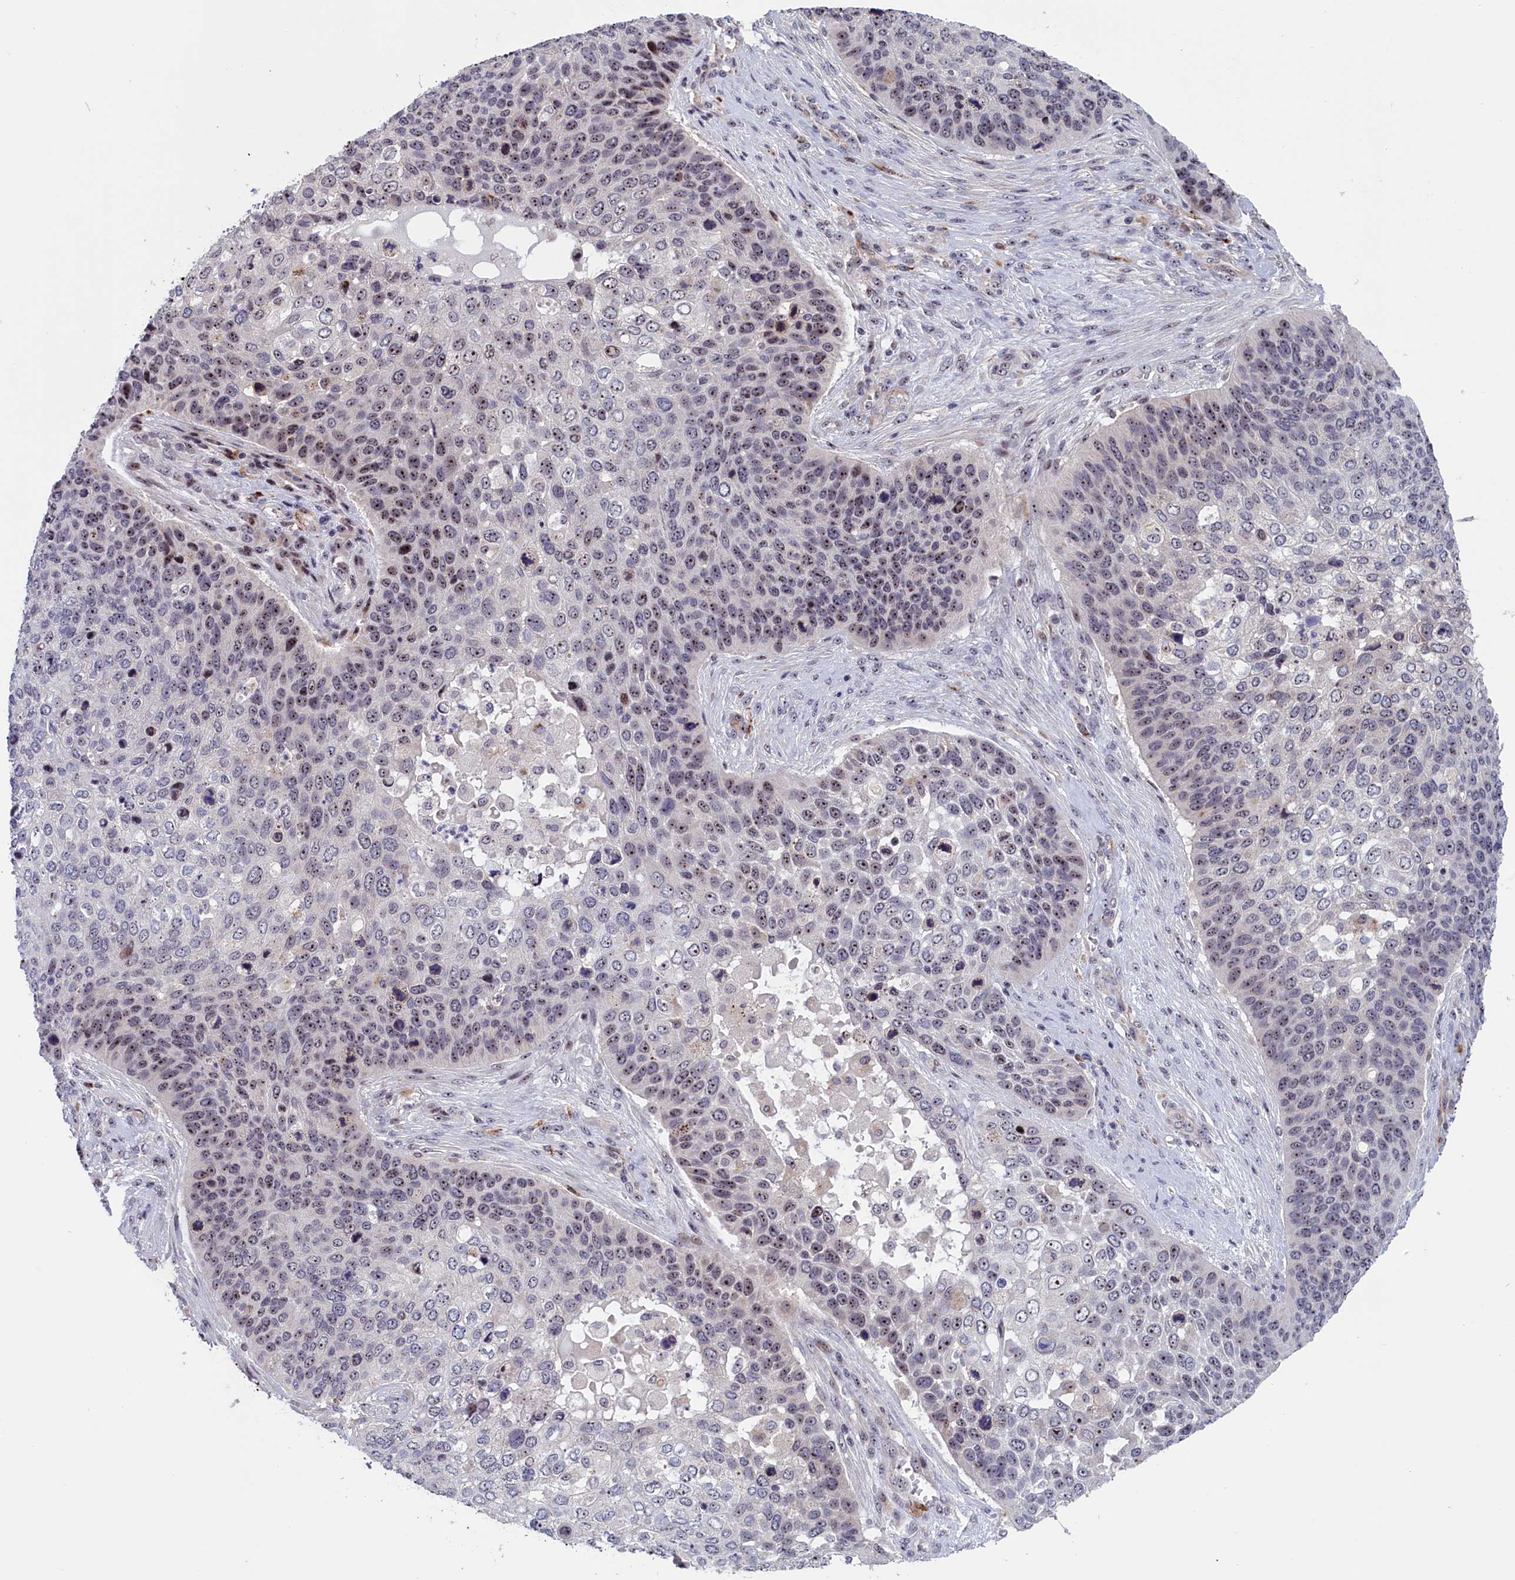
{"staining": {"intensity": "moderate", "quantity": "25%-75%", "location": "nuclear"}, "tissue": "skin cancer", "cell_type": "Tumor cells", "image_type": "cancer", "snomed": [{"axis": "morphology", "description": "Basal cell carcinoma"}, {"axis": "topography", "description": "Skin"}], "caption": "DAB immunohistochemical staining of skin cancer reveals moderate nuclear protein staining in approximately 25%-75% of tumor cells. The protein is shown in brown color, while the nuclei are stained blue.", "gene": "PPAN", "patient": {"sex": "female", "age": 74}}